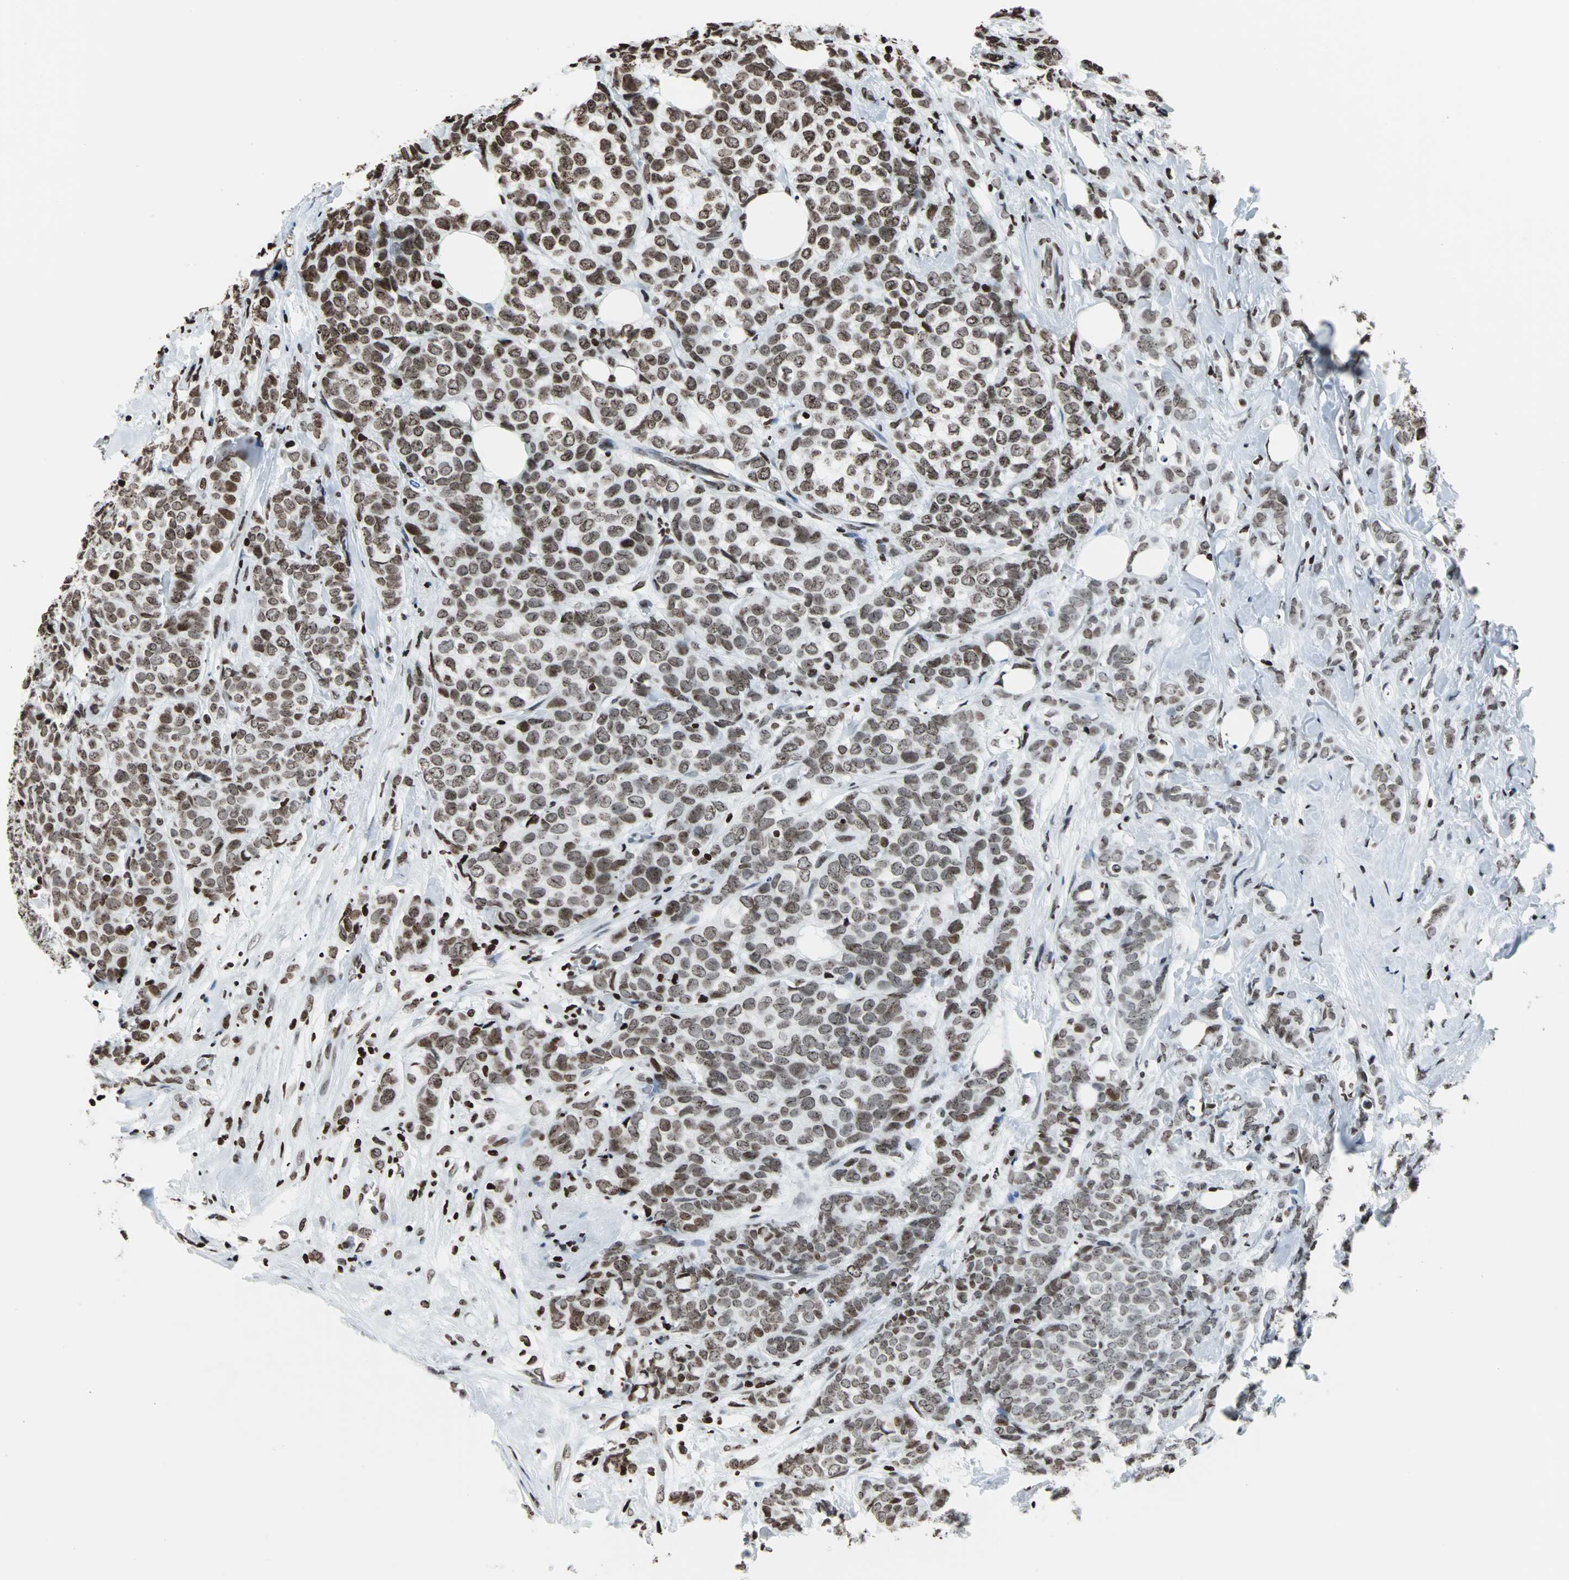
{"staining": {"intensity": "moderate", "quantity": ">75%", "location": "nuclear"}, "tissue": "breast cancer", "cell_type": "Tumor cells", "image_type": "cancer", "snomed": [{"axis": "morphology", "description": "Lobular carcinoma"}, {"axis": "topography", "description": "Breast"}], "caption": "Immunohistochemical staining of breast cancer demonstrates medium levels of moderate nuclear expression in about >75% of tumor cells.", "gene": "H2BC18", "patient": {"sex": "female", "age": 60}}